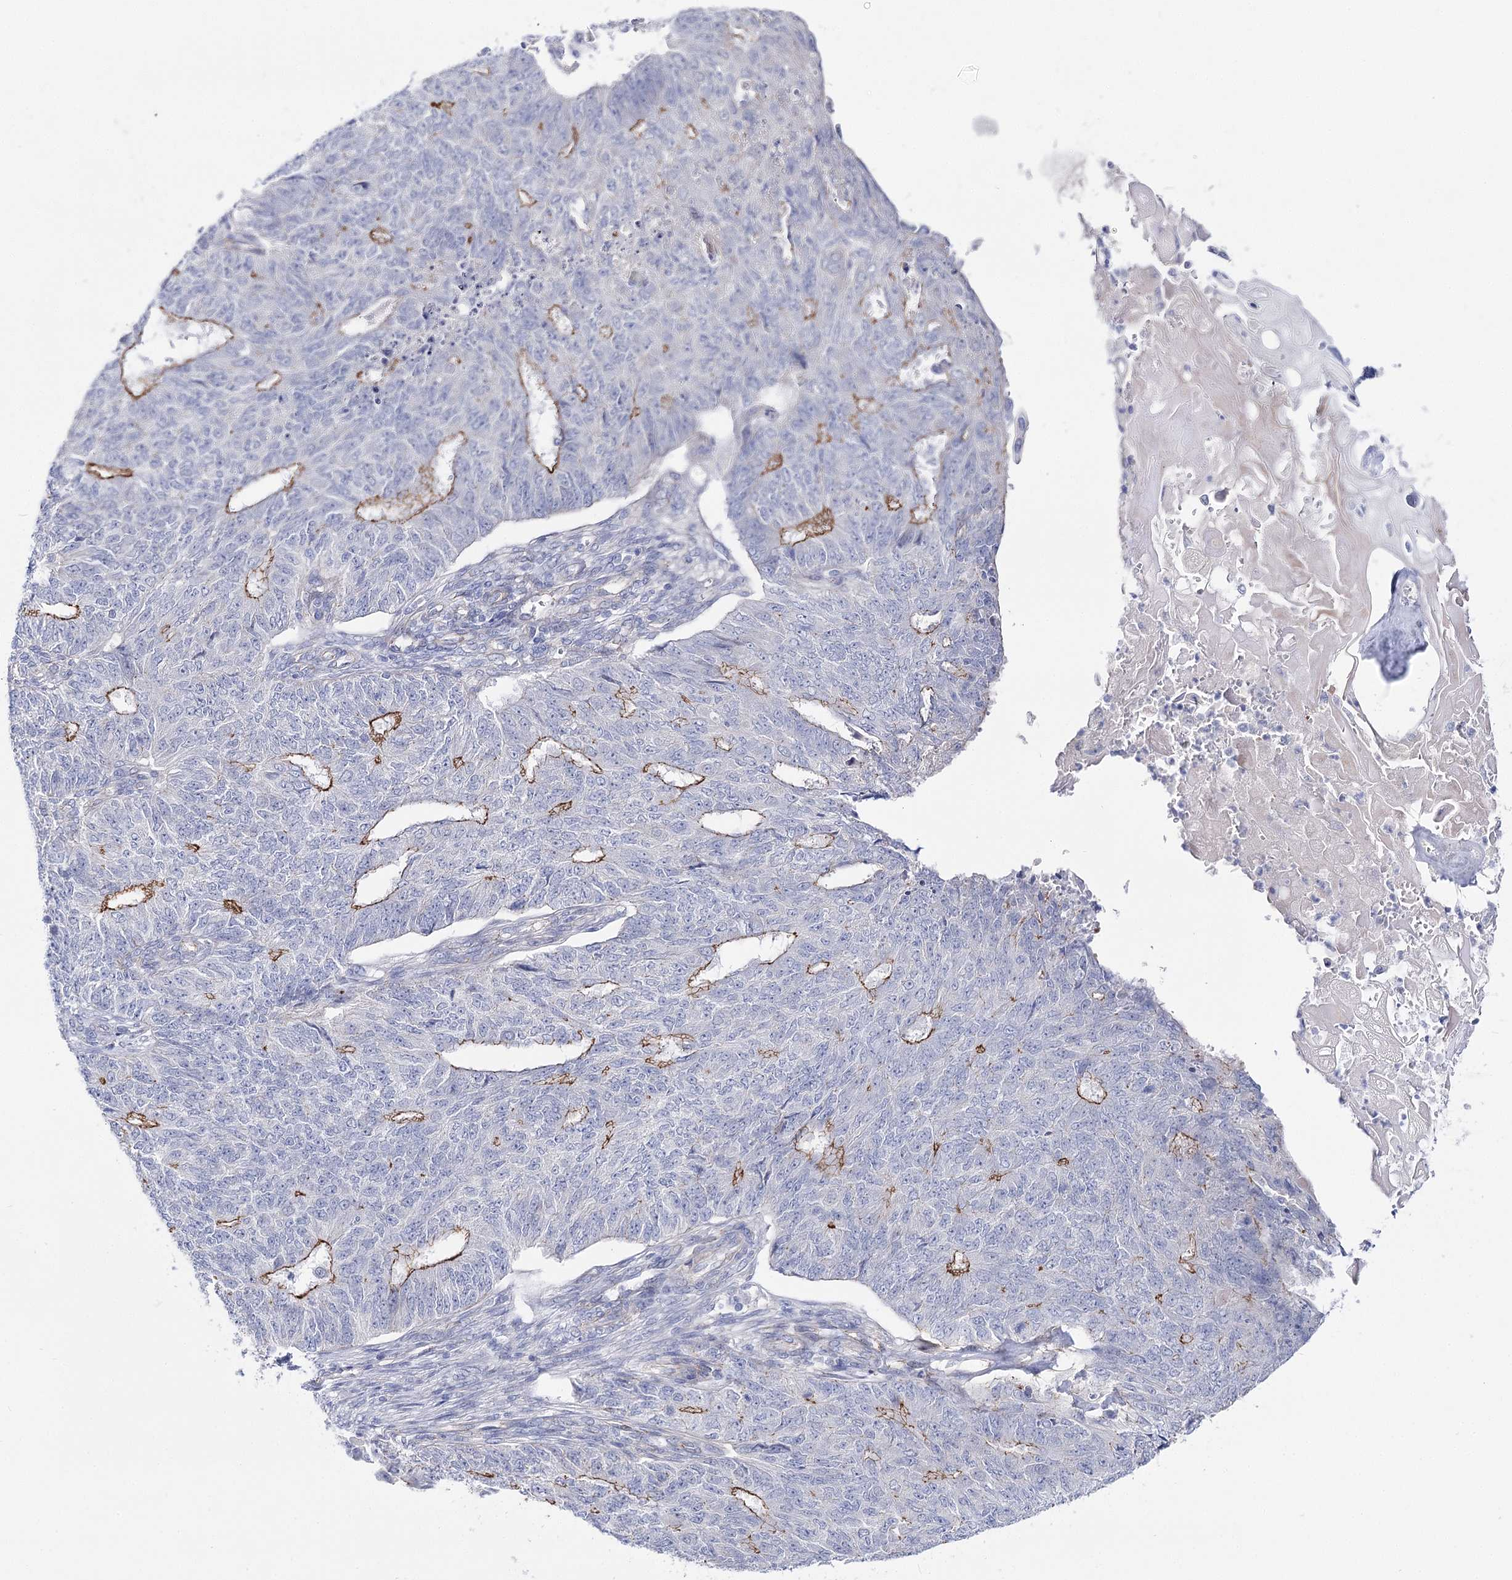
{"staining": {"intensity": "moderate", "quantity": "<25%", "location": "cytoplasmic/membranous"}, "tissue": "endometrial cancer", "cell_type": "Tumor cells", "image_type": "cancer", "snomed": [{"axis": "morphology", "description": "Adenocarcinoma, NOS"}, {"axis": "topography", "description": "Endometrium"}], "caption": "This is a photomicrograph of IHC staining of endometrial cancer, which shows moderate positivity in the cytoplasmic/membranous of tumor cells.", "gene": "NRAP", "patient": {"sex": "female", "age": 32}}